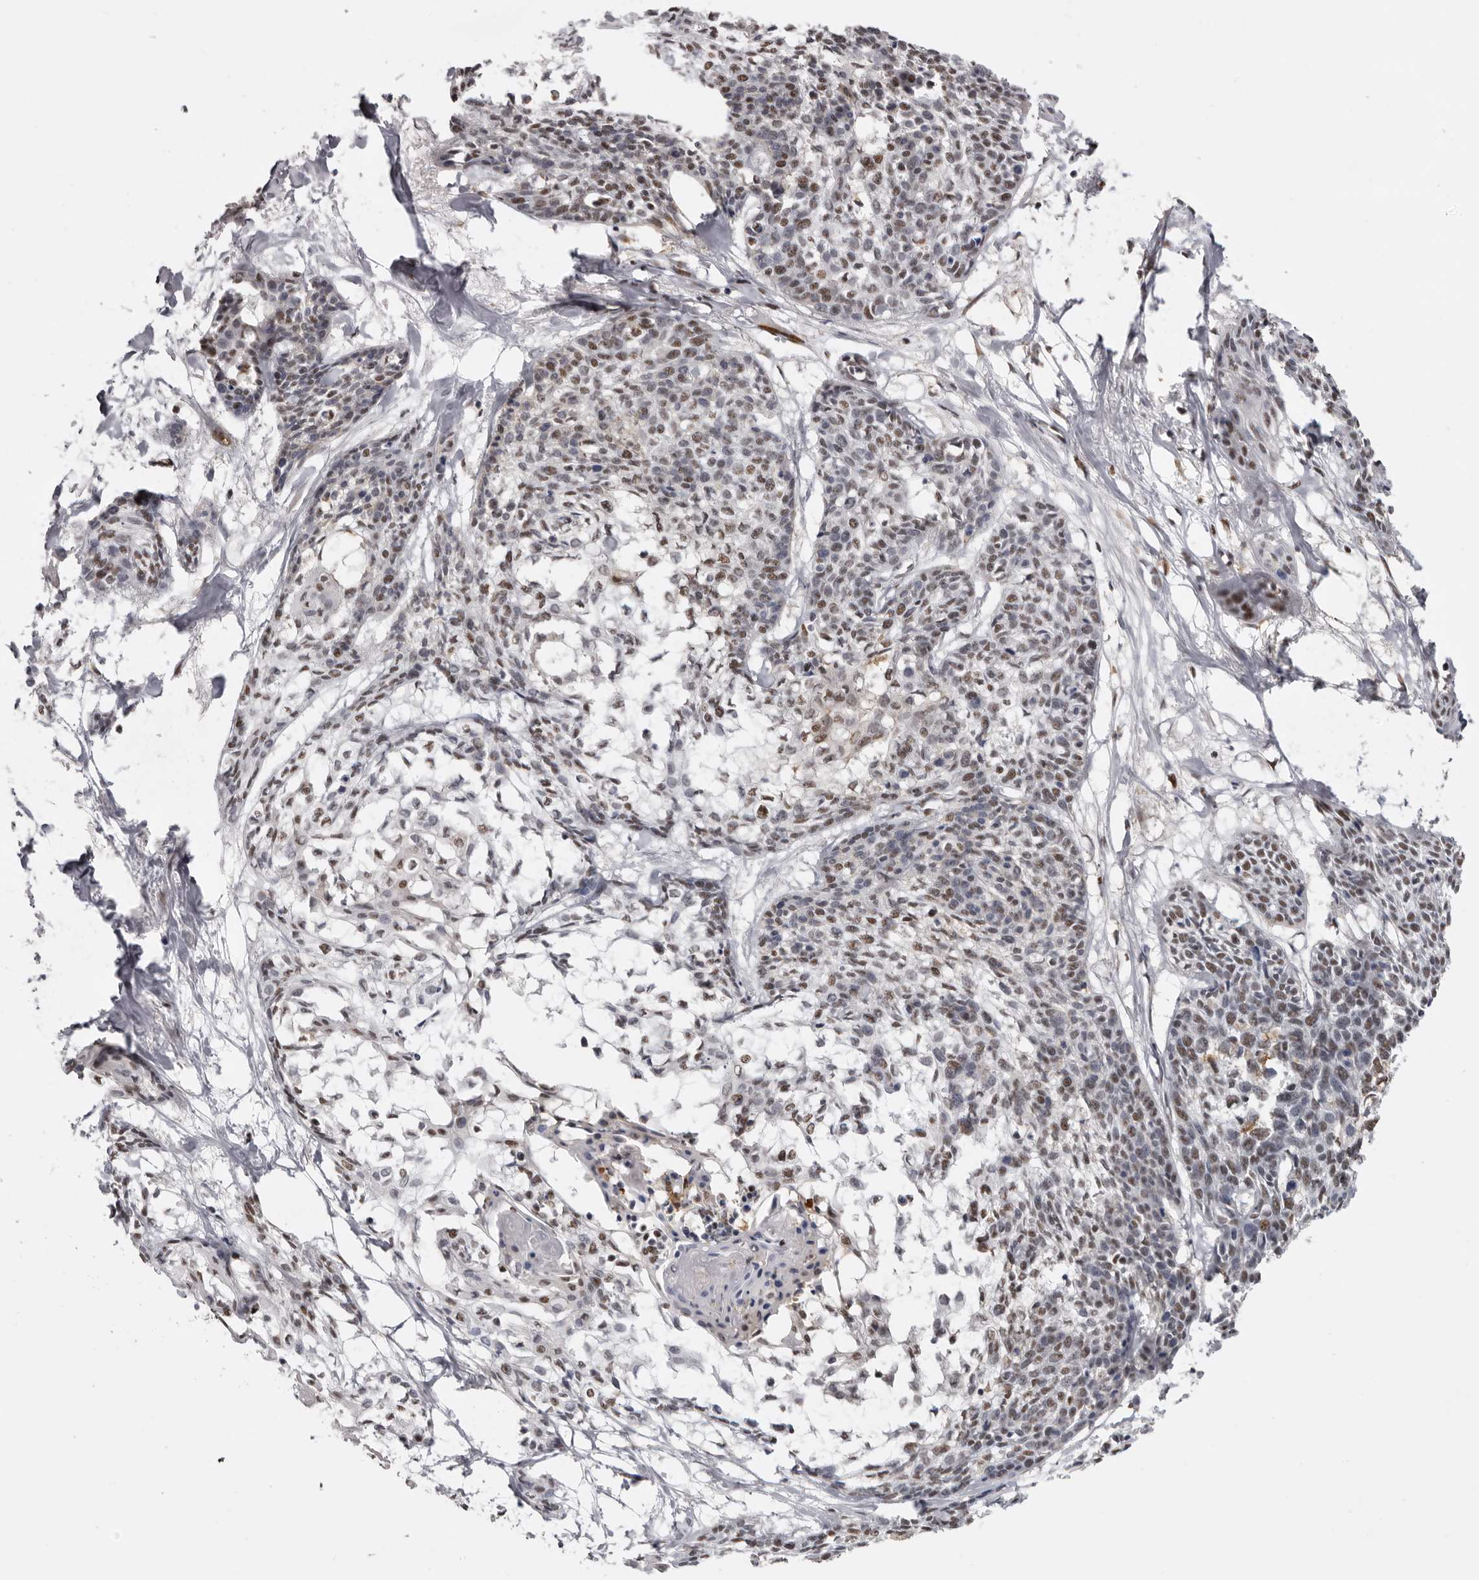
{"staining": {"intensity": "strong", "quantity": "25%-75%", "location": "nuclear"}, "tissue": "cervical cancer", "cell_type": "Tumor cells", "image_type": "cancer", "snomed": [{"axis": "morphology", "description": "Squamous cell carcinoma, NOS"}, {"axis": "topography", "description": "Cervix"}], "caption": "DAB (3,3'-diaminobenzidine) immunohistochemical staining of human cervical cancer reveals strong nuclear protein positivity in approximately 25%-75% of tumor cells.", "gene": "SCAF4", "patient": {"sex": "female", "age": 57}}